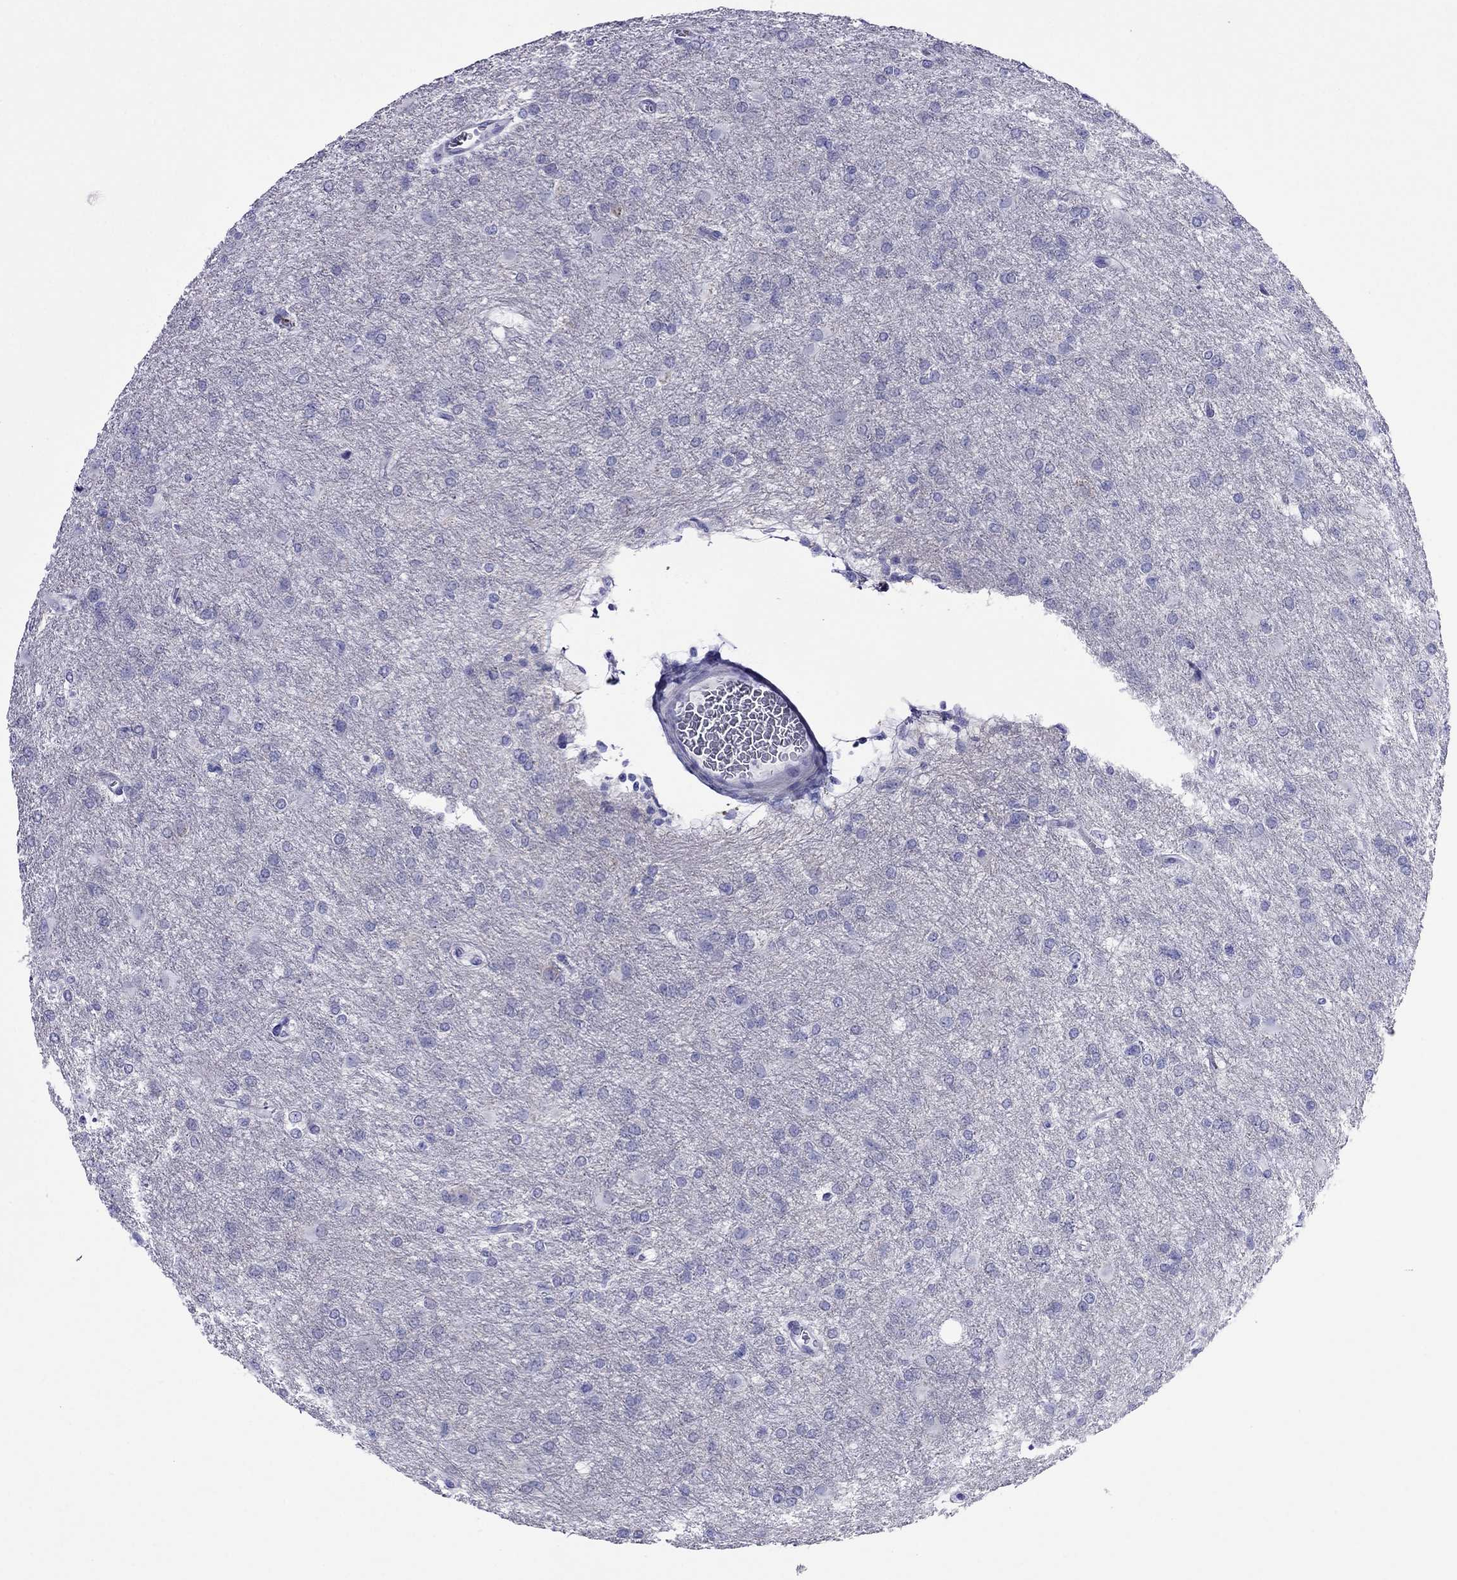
{"staining": {"intensity": "negative", "quantity": "none", "location": "none"}, "tissue": "glioma", "cell_type": "Tumor cells", "image_type": "cancer", "snomed": [{"axis": "morphology", "description": "Glioma, malignant, High grade"}, {"axis": "topography", "description": "Brain"}], "caption": "A high-resolution image shows IHC staining of high-grade glioma (malignant), which demonstrates no significant staining in tumor cells. The staining is performed using DAB (3,3'-diaminobenzidine) brown chromogen with nuclei counter-stained in using hematoxylin.", "gene": "PCDHA6", "patient": {"sex": "male", "age": 68}}